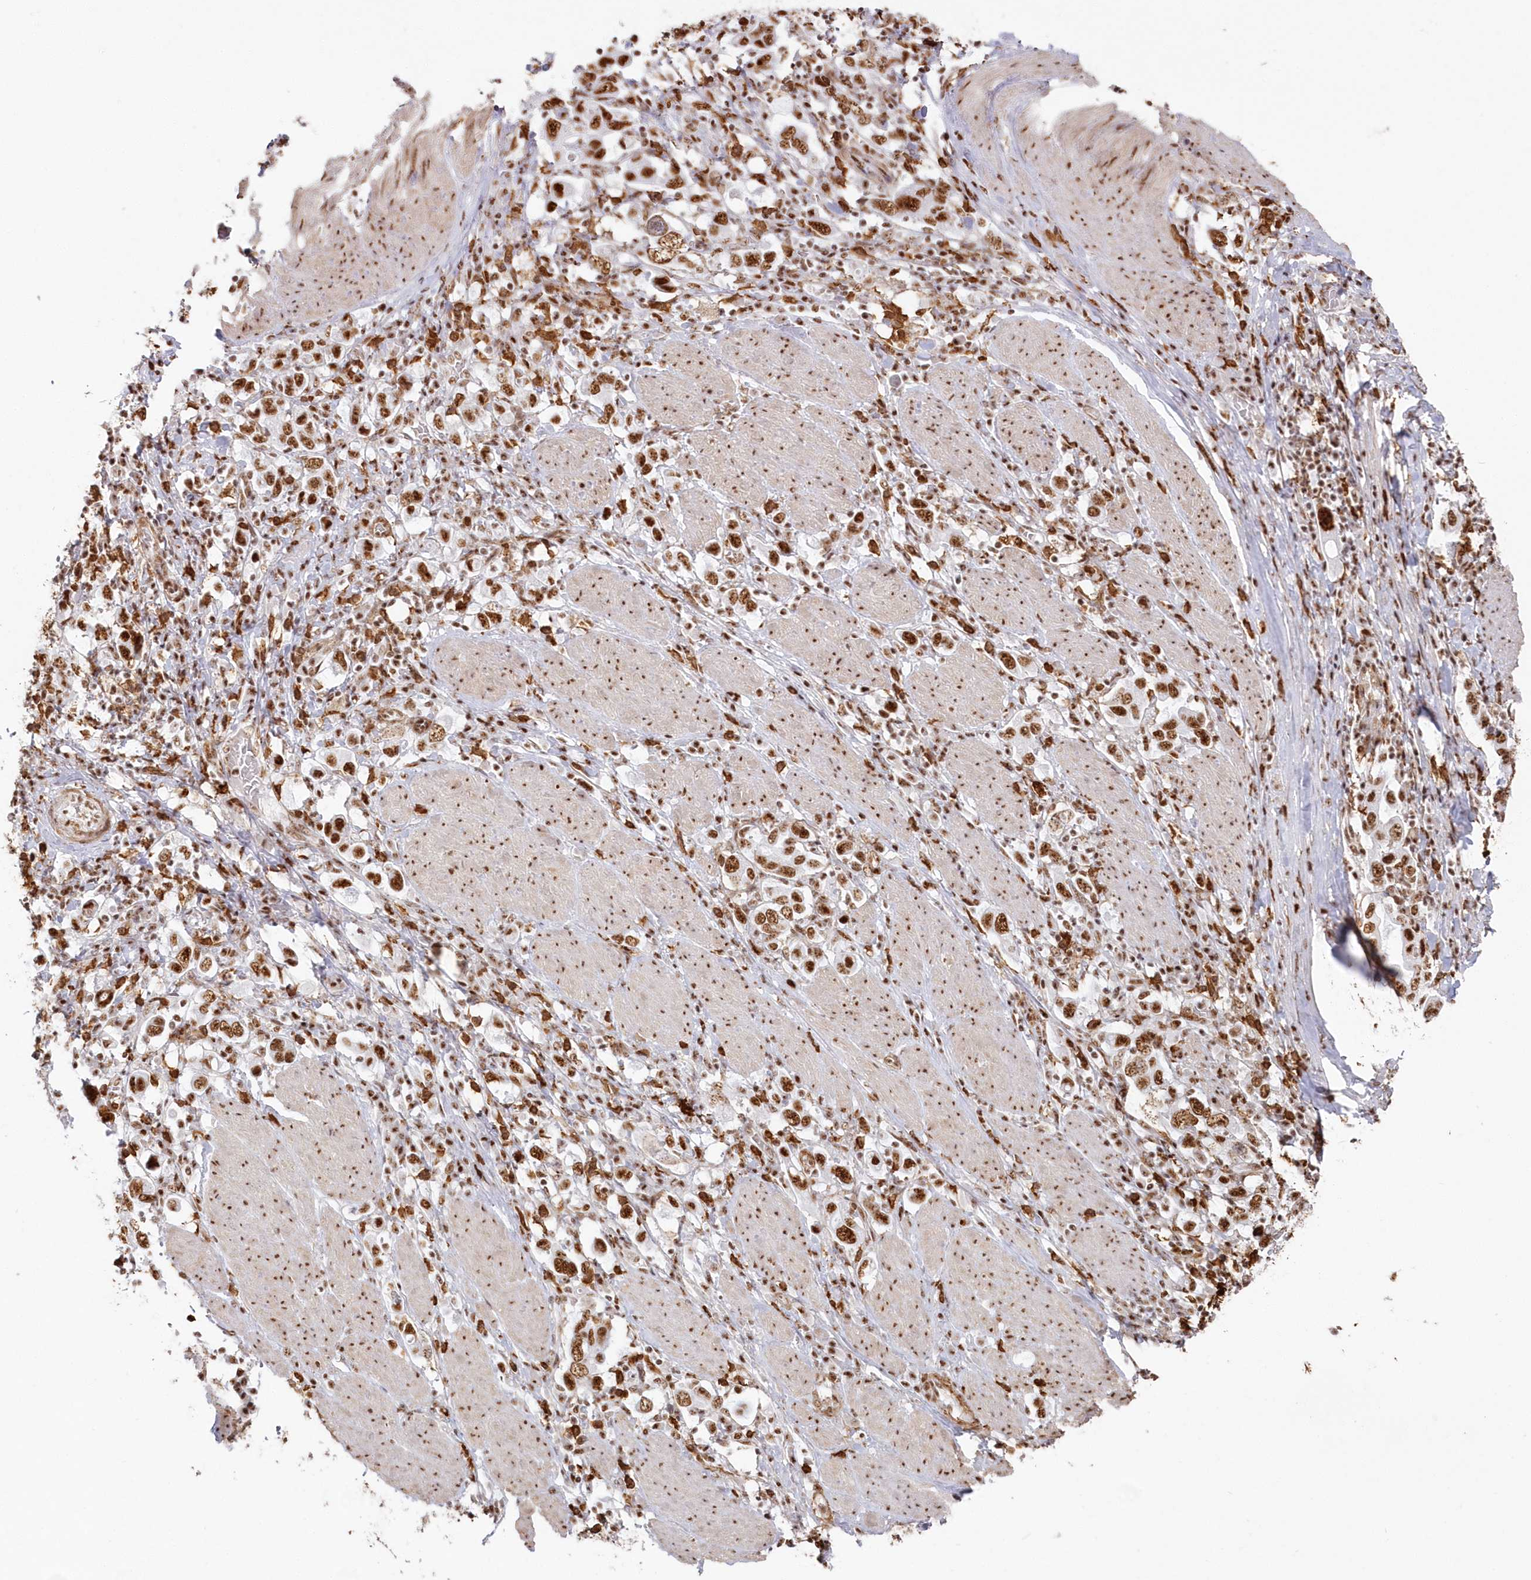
{"staining": {"intensity": "strong", "quantity": ">75%", "location": "nuclear"}, "tissue": "stomach cancer", "cell_type": "Tumor cells", "image_type": "cancer", "snomed": [{"axis": "morphology", "description": "Adenocarcinoma, NOS"}, {"axis": "topography", "description": "Stomach, upper"}], "caption": "The micrograph reveals a brown stain indicating the presence of a protein in the nuclear of tumor cells in stomach cancer (adenocarcinoma).", "gene": "DDX46", "patient": {"sex": "male", "age": 62}}